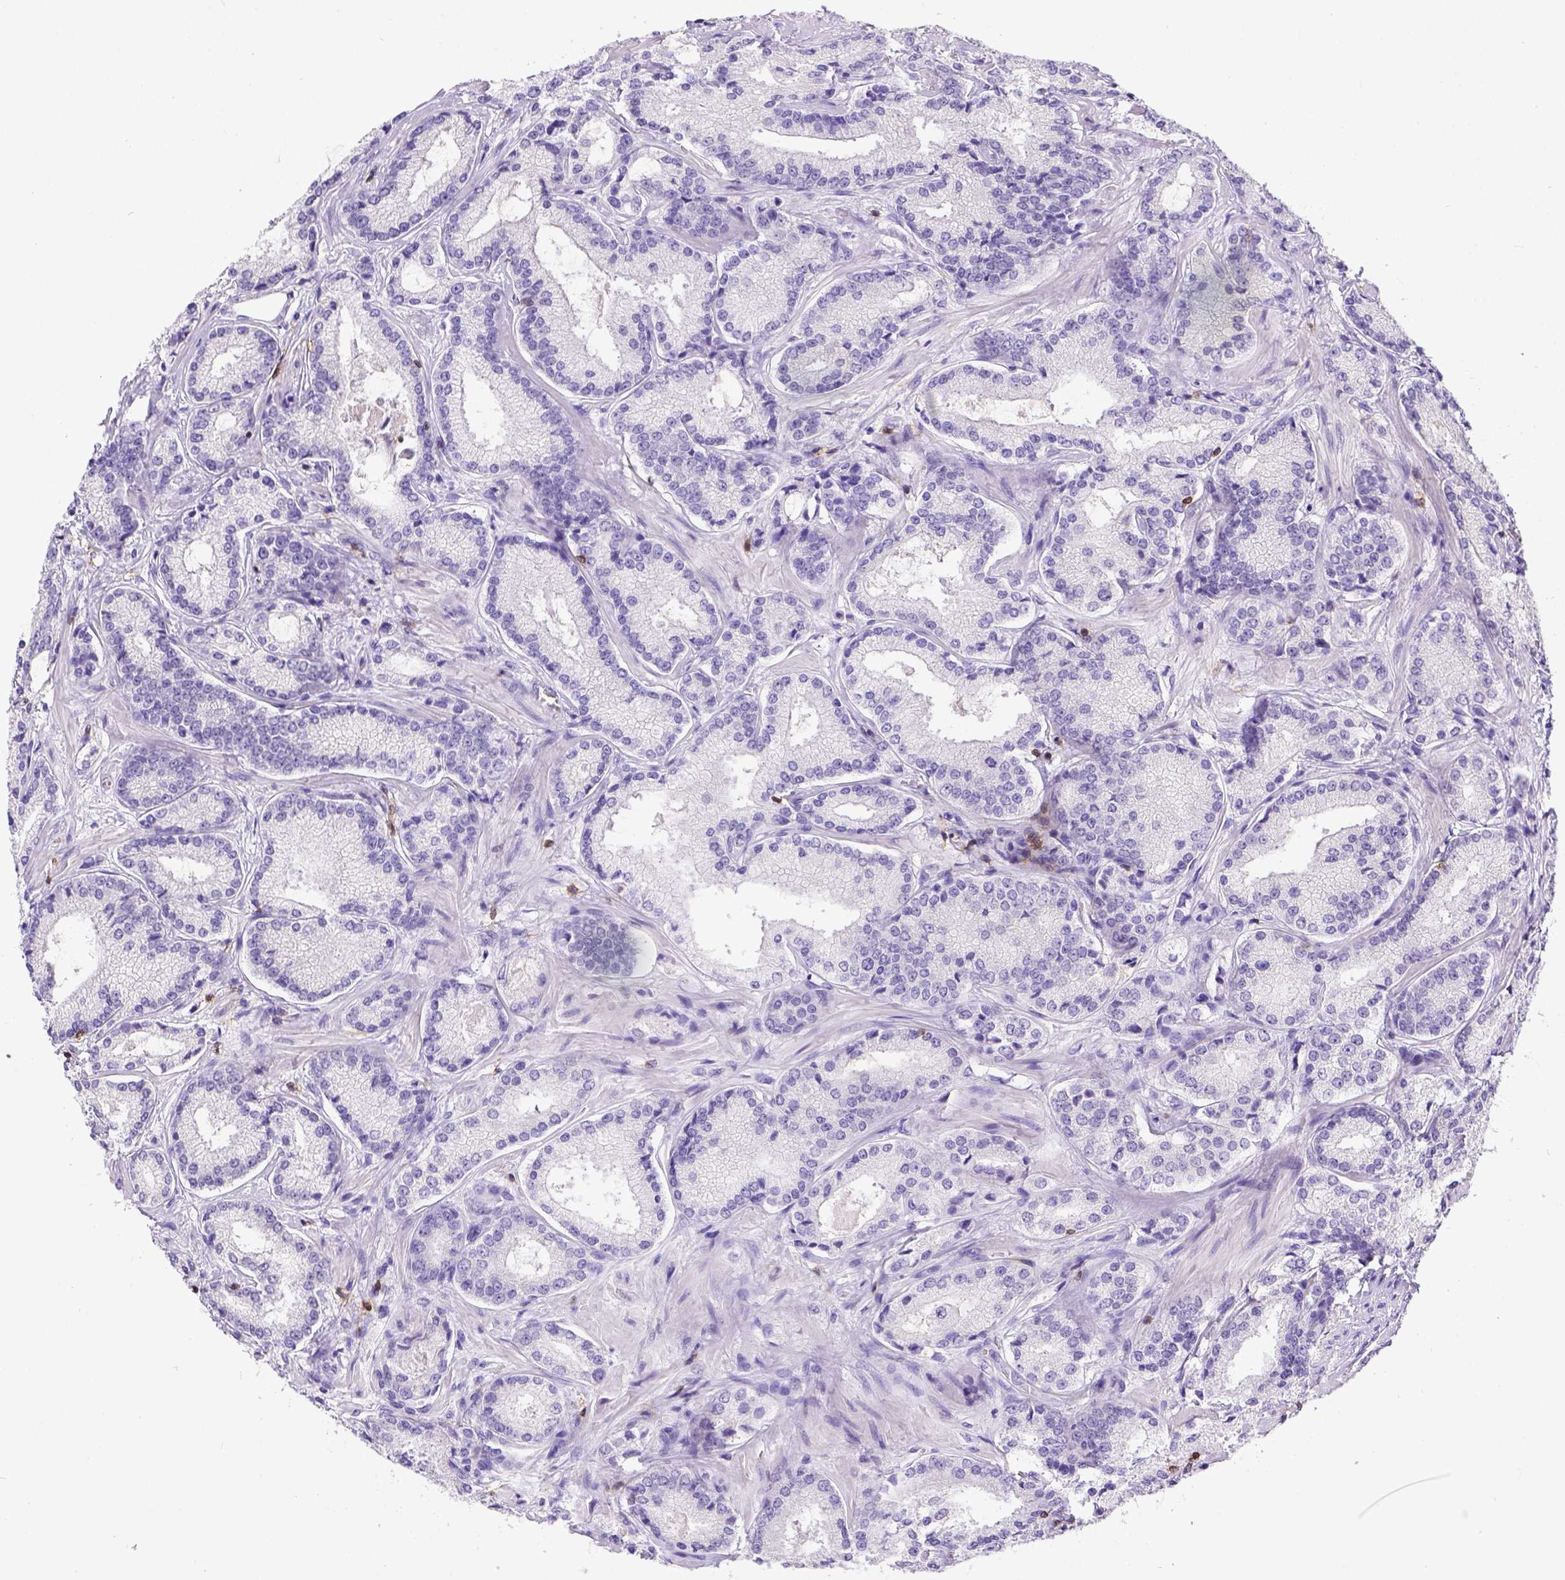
{"staining": {"intensity": "negative", "quantity": "none", "location": "none"}, "tissue": "prostate cancer", "cell_type": "Tumor cells", "image_type": "cancer", "snomed": [{"axis": "morphology", "description": "Adenocarcinoma, Low grade"}, {"axis": "topography", "description": "Prostate"}], "caption": "A histopathology image of prostate cancer (adenocarcinoma (low-grade)) stained for a protein demonstrates no brown staining in tumor cells.", "gene": "CD3E", "patient": {"sex": "male", "age": 56}}